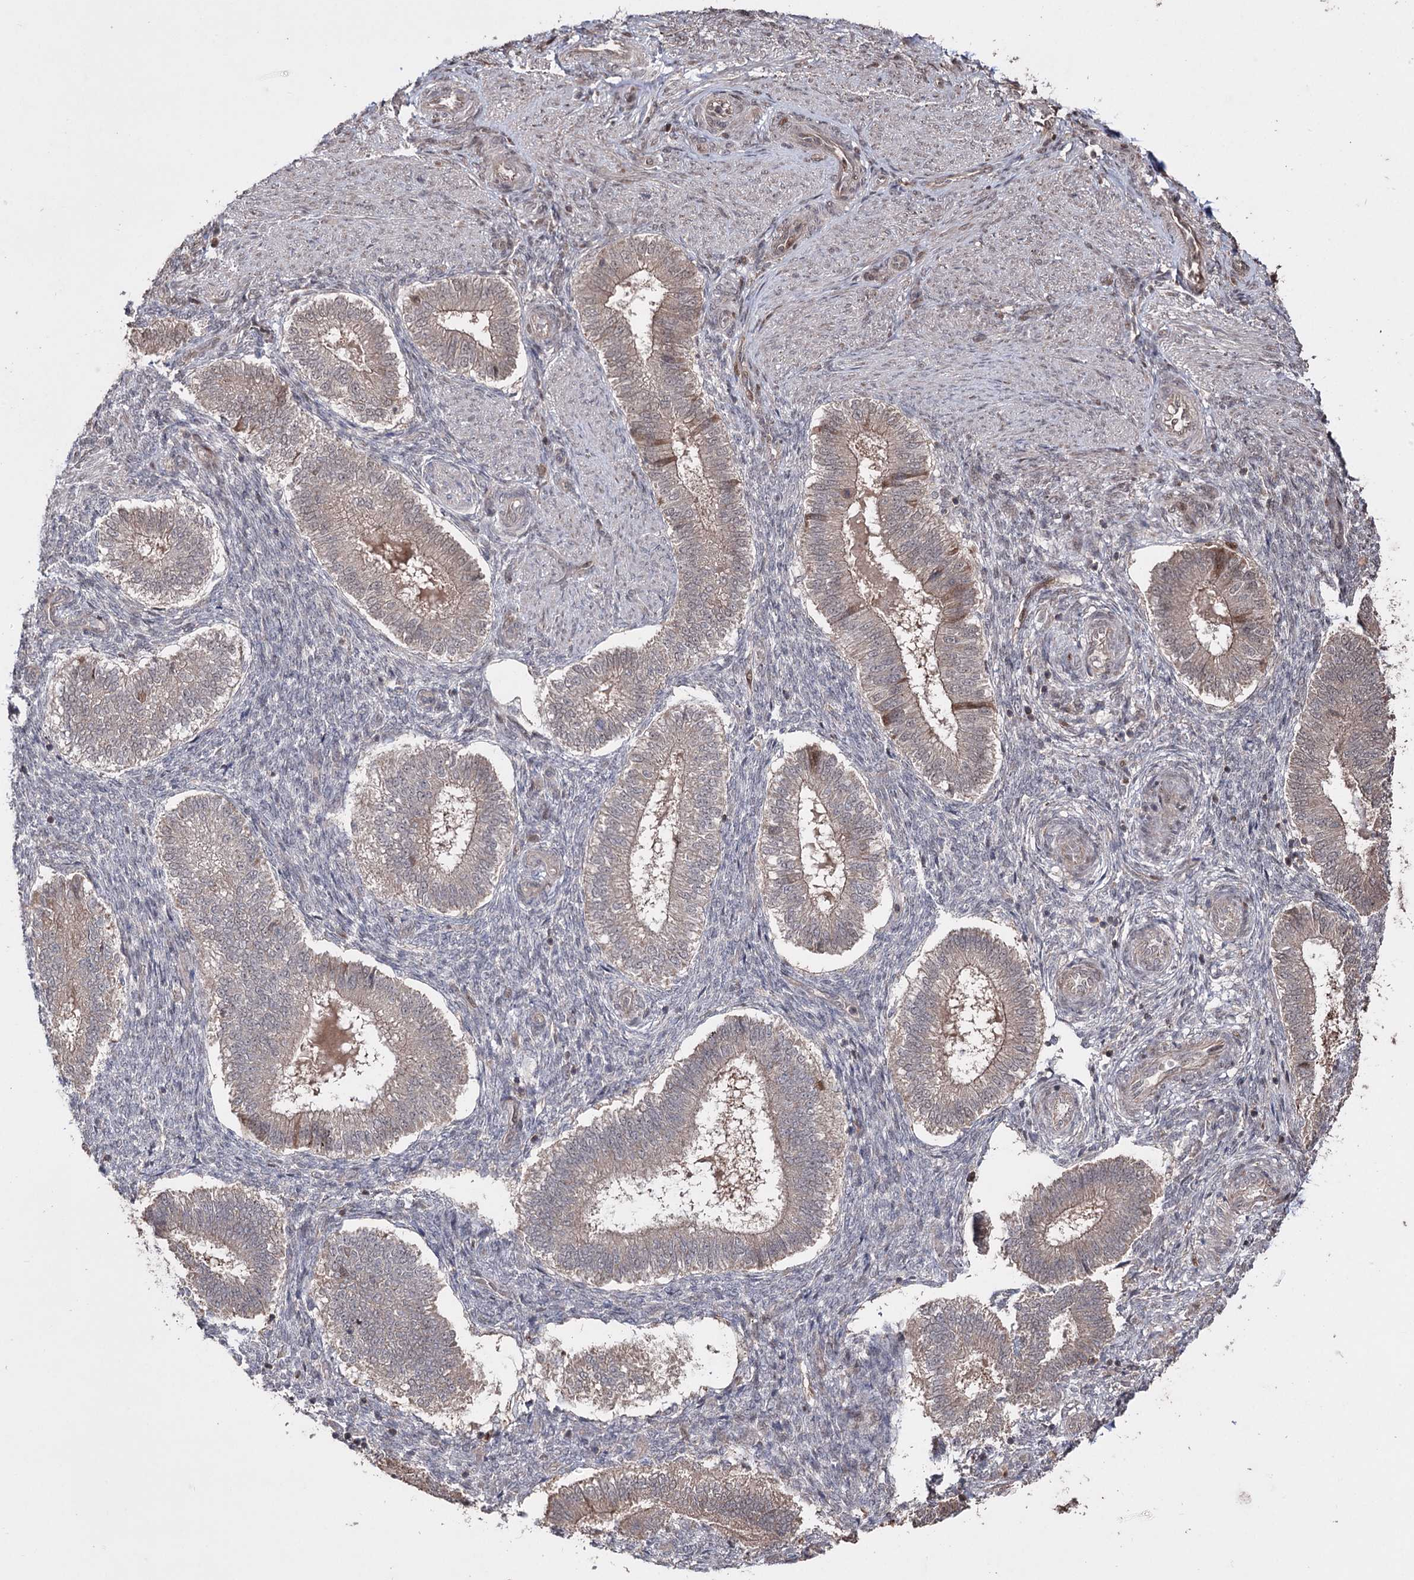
{"staining": {"intensity": "weak", "quantity": "<25%", "location": "nuclear"}, "tissue": "endometrium", "cell_type": "Cells in endometrial stroma", "image_type": "normal", "snomed": [{"axis": "morphology", "description": "Normal tissue, NOS"}, {"axis": "topography", "description": "Endometrium"}], "caption": "Immunohistochemical staining of benign endometrium shows no significant positivity in cells in endometrial stroma. (Stains: DAB (3,3'-diaminobenzidine) immunohistochemistry with hematoxylin counter stain, Microscopy: brightfield microscopy at high magnification).", "gene": "CPNE8", "patient": {"sex": "female", "age": 25}}